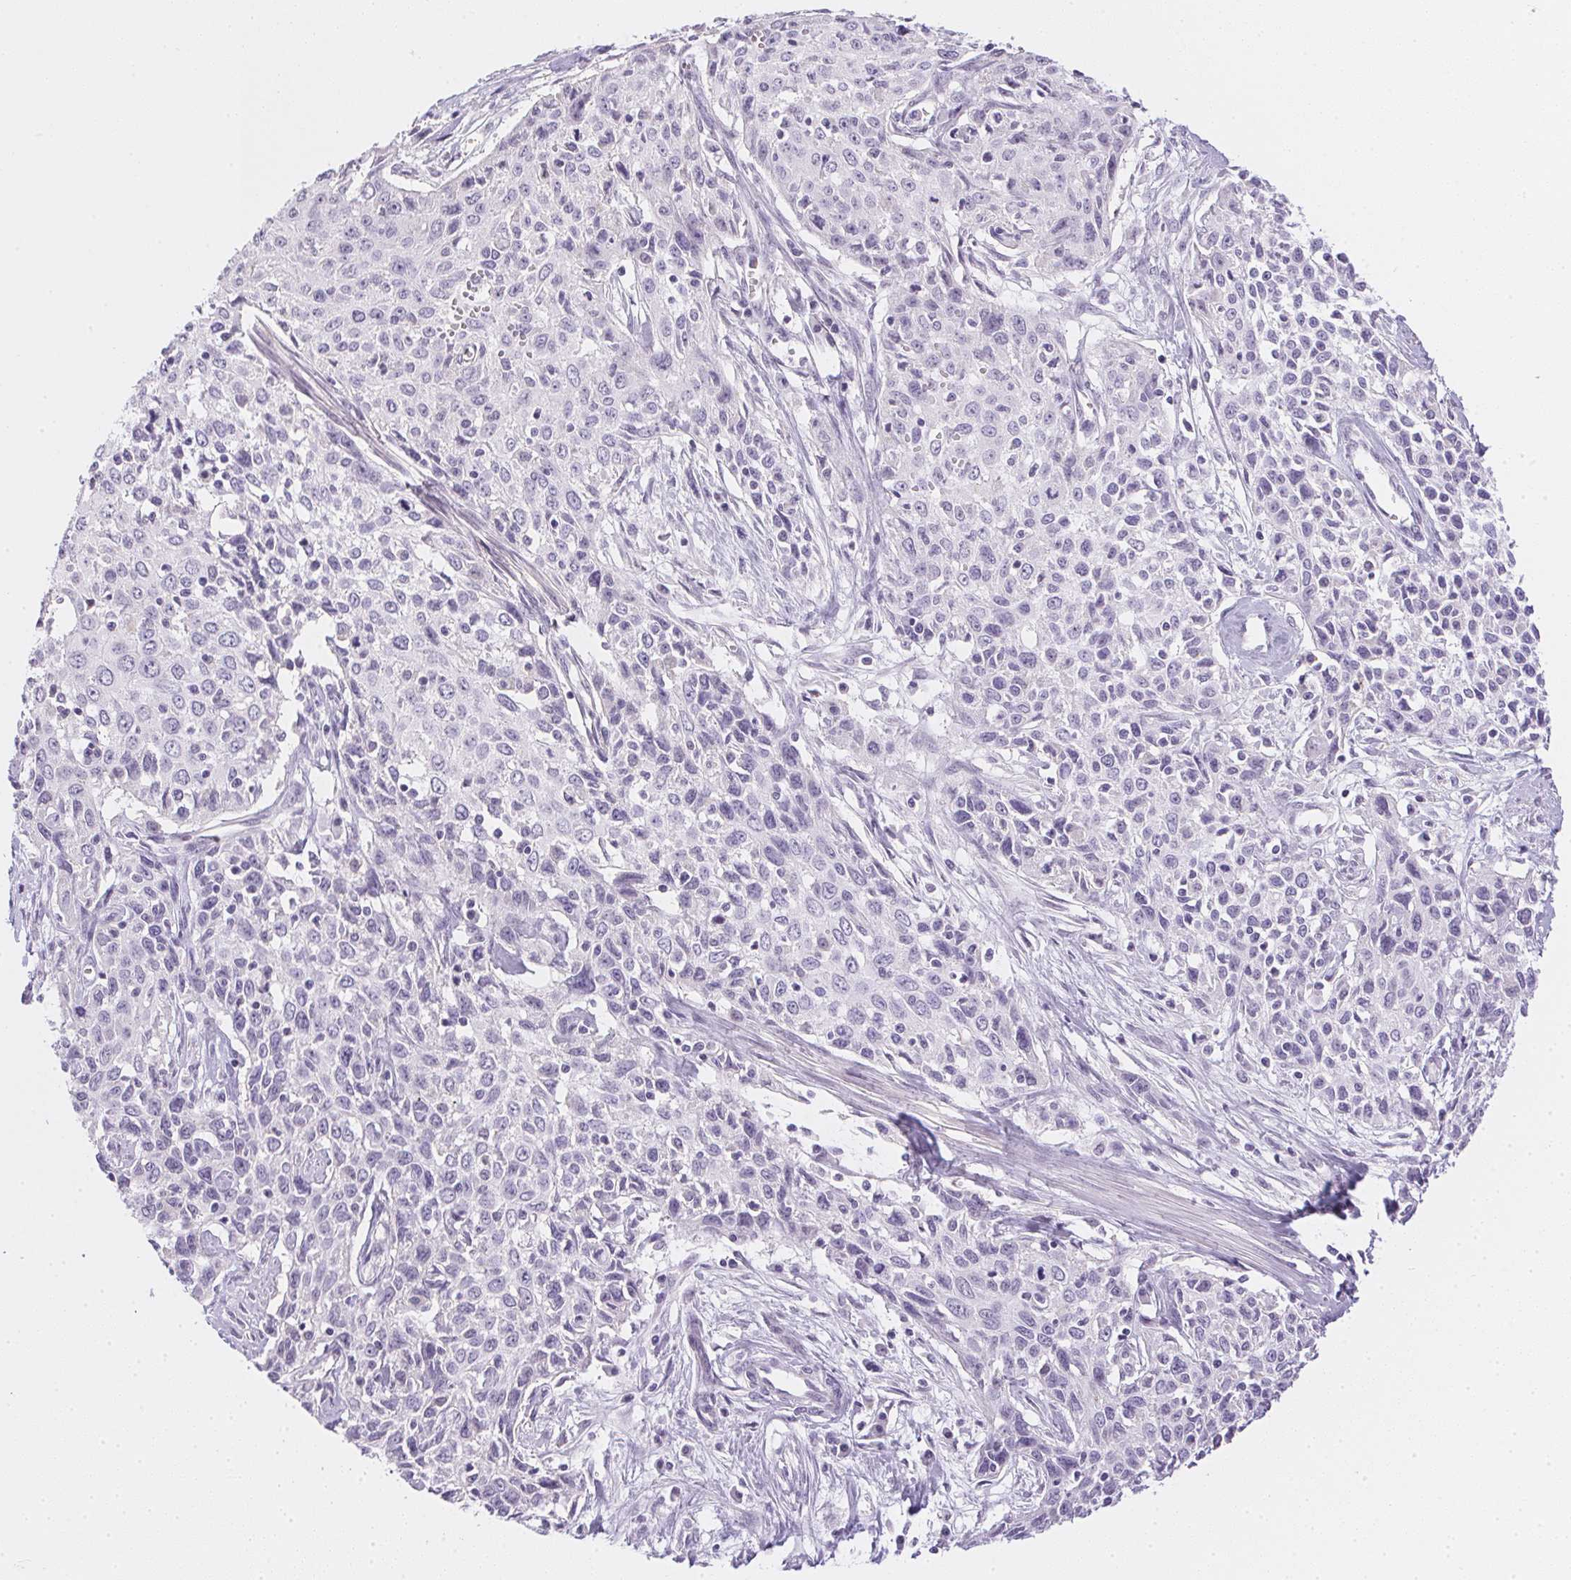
{"staining": {"intensity": "negative", "quantity": "none", "location": "none"}, "tissue": "cervical cancer", "cell_type": "Tumor cells", "image_type": "cancer", "snomed": [{"axis": "morphology", "description": "Squamous cell carcinoma, NOS"}, {"axis": "topography", "description": "Cervix"}], "caption": "Tumor cells are negative for brown protein staining in cervical cancer.", "gene": "PRL", "patient": {"sex": "female", "age": 38}}